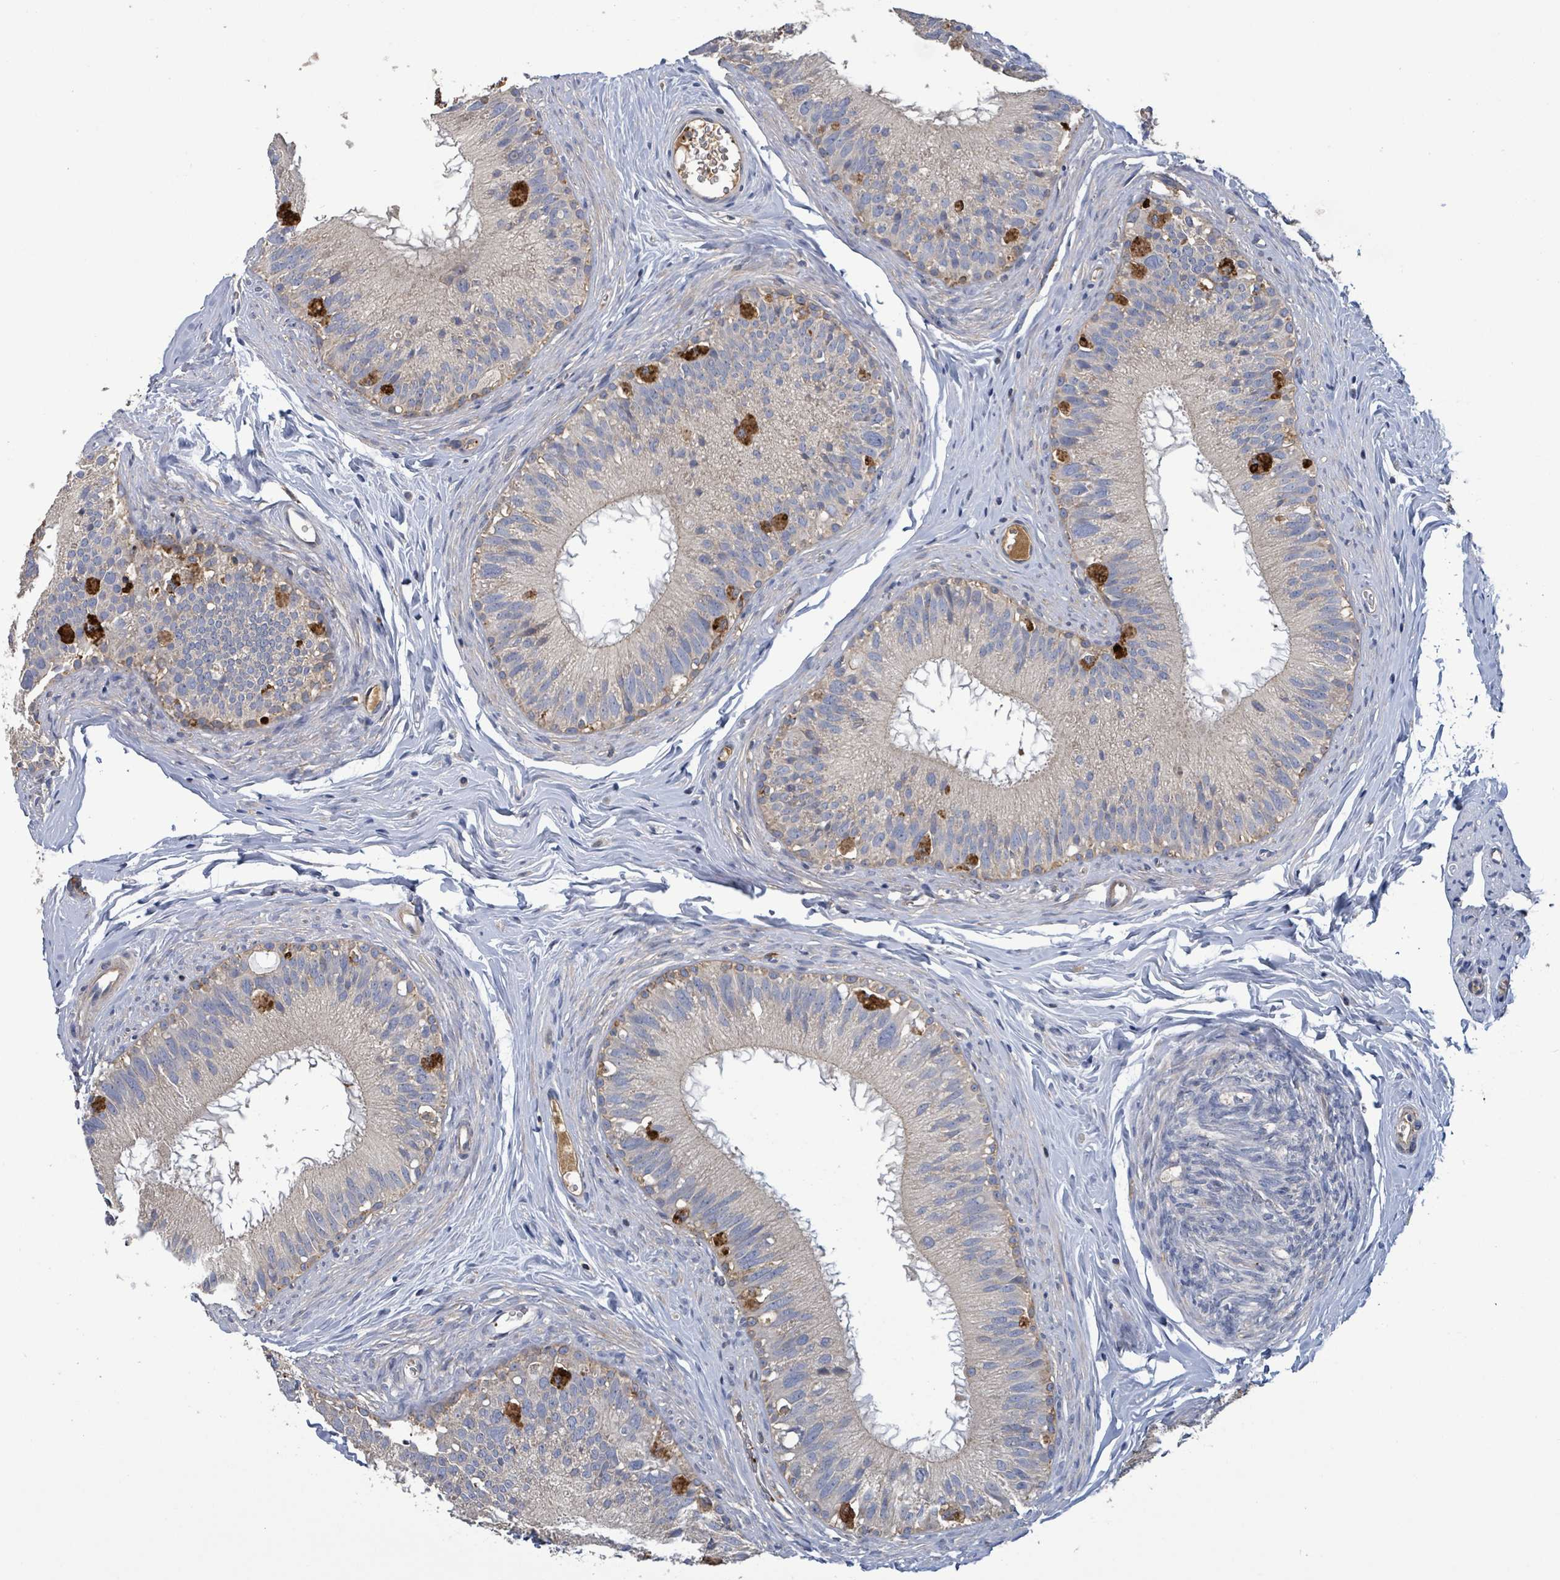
{"staining": {"intensity": "negative", "quantity": "none", "location": "none"}, "tissue": "epididymis", "cell_type": "Glandular cells", "image_type": "normal", "snomed": [{"axis": "morphology", "description": "Normal tissue, NOS"}, {"axis": "topography", "description": "Epididymis"}], "caption": "DAB immunohistochemical staining of benign human epididymis reveals no significant positivity in glandular cells.", "gene": "PLAAT1", "patient": {"sex": "male", "age": 38}}